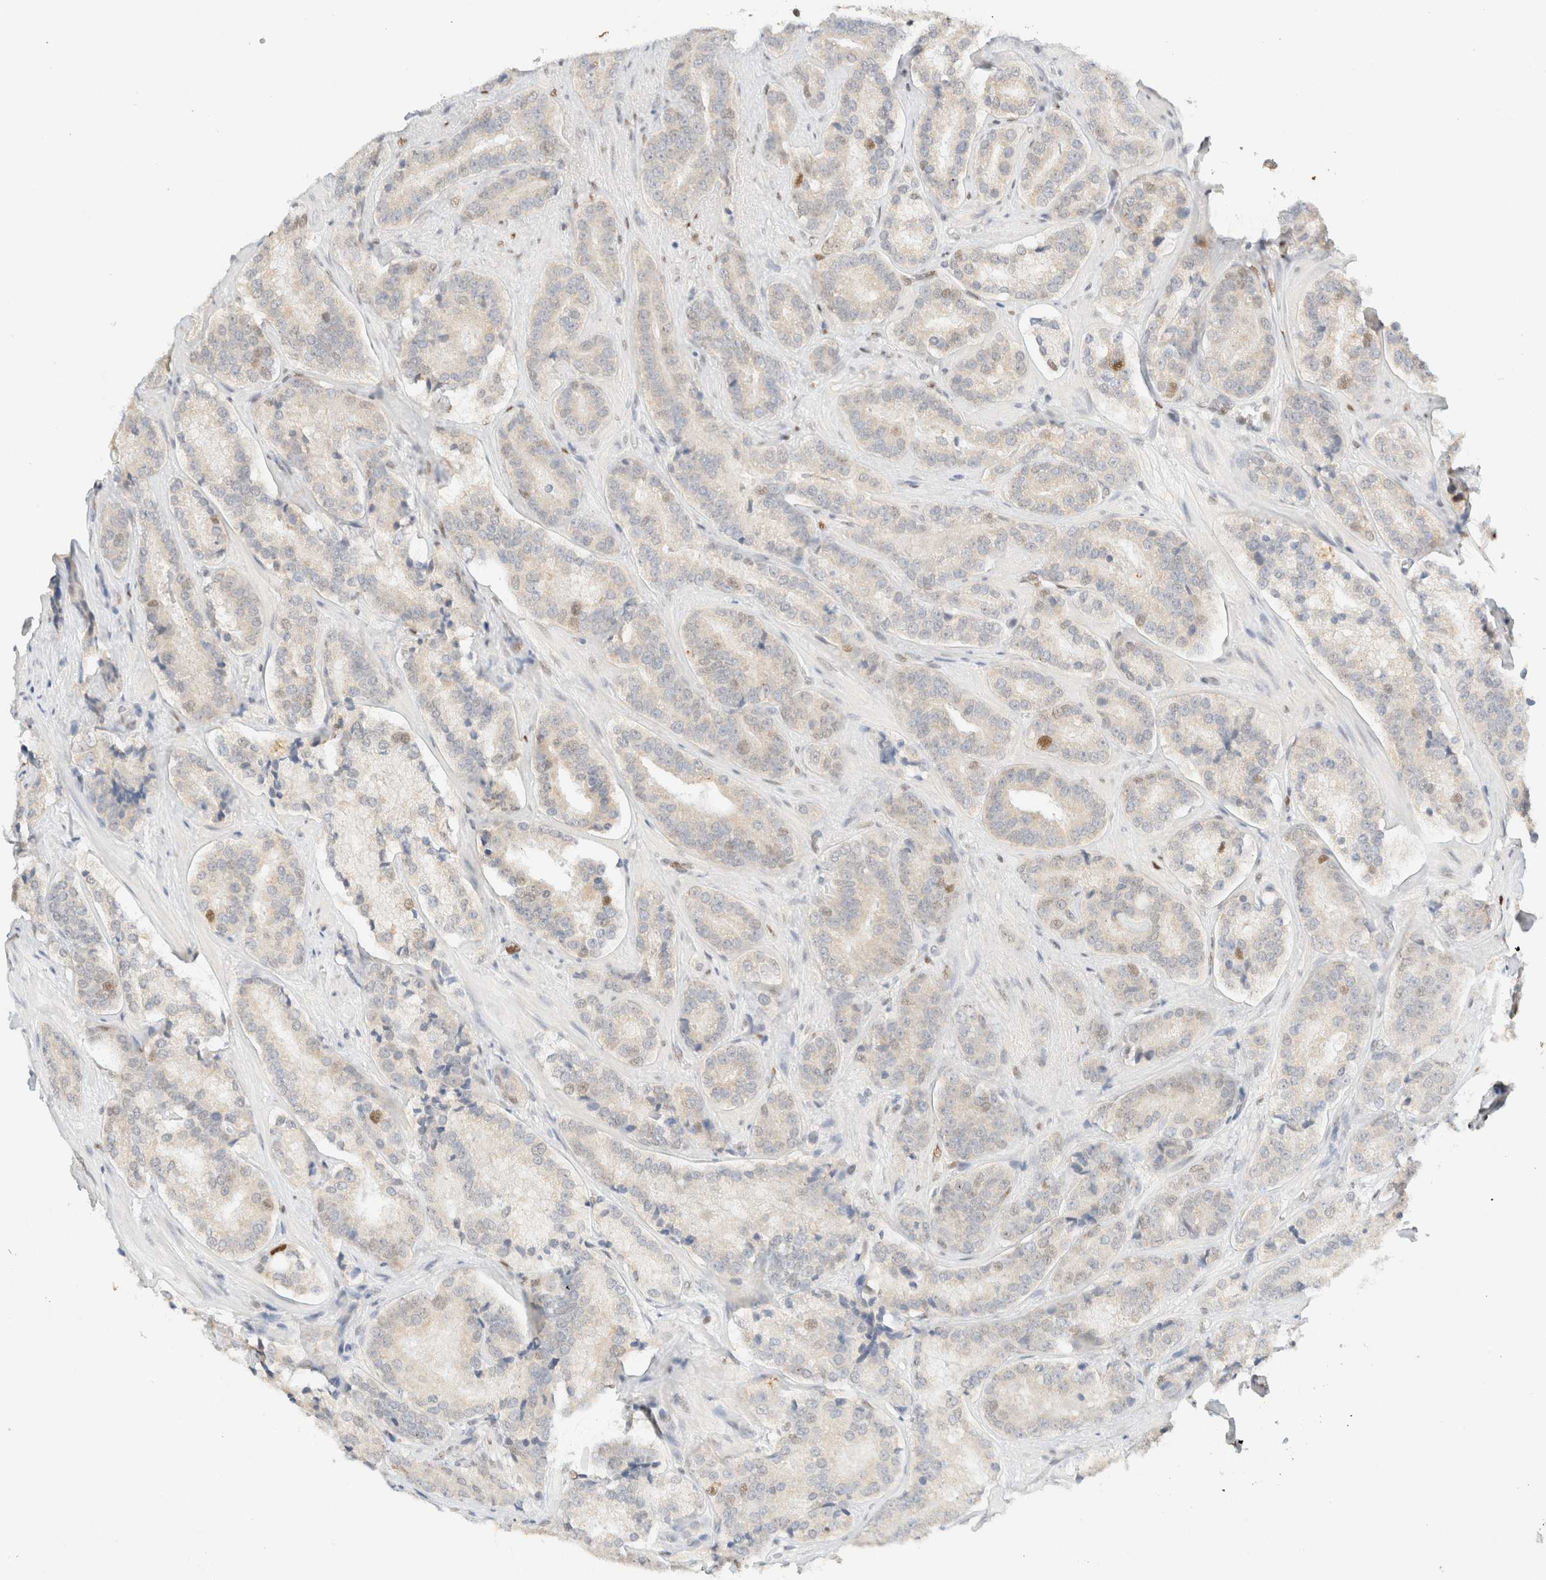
{"staining": {"intensity": "moderate", "quantity": "<25%", "location": "nuclear"}, "tissue": "prostate cancer", "cell_type": "Tumor cells", "image_type": "cancer", "snomed": [{"axis": "morphology", "description": "Adenocarcinoma, High grade"}, {"axis": "topography", "description": "Prostate"}], "caption": "Prostate cancer was stained to show a protein in brown. There is low levels of moderate nuclear positivity in approximately <25% of tumor cells.", "gene": "DDB2", "patient": {"sex": "male", "age": 60}}